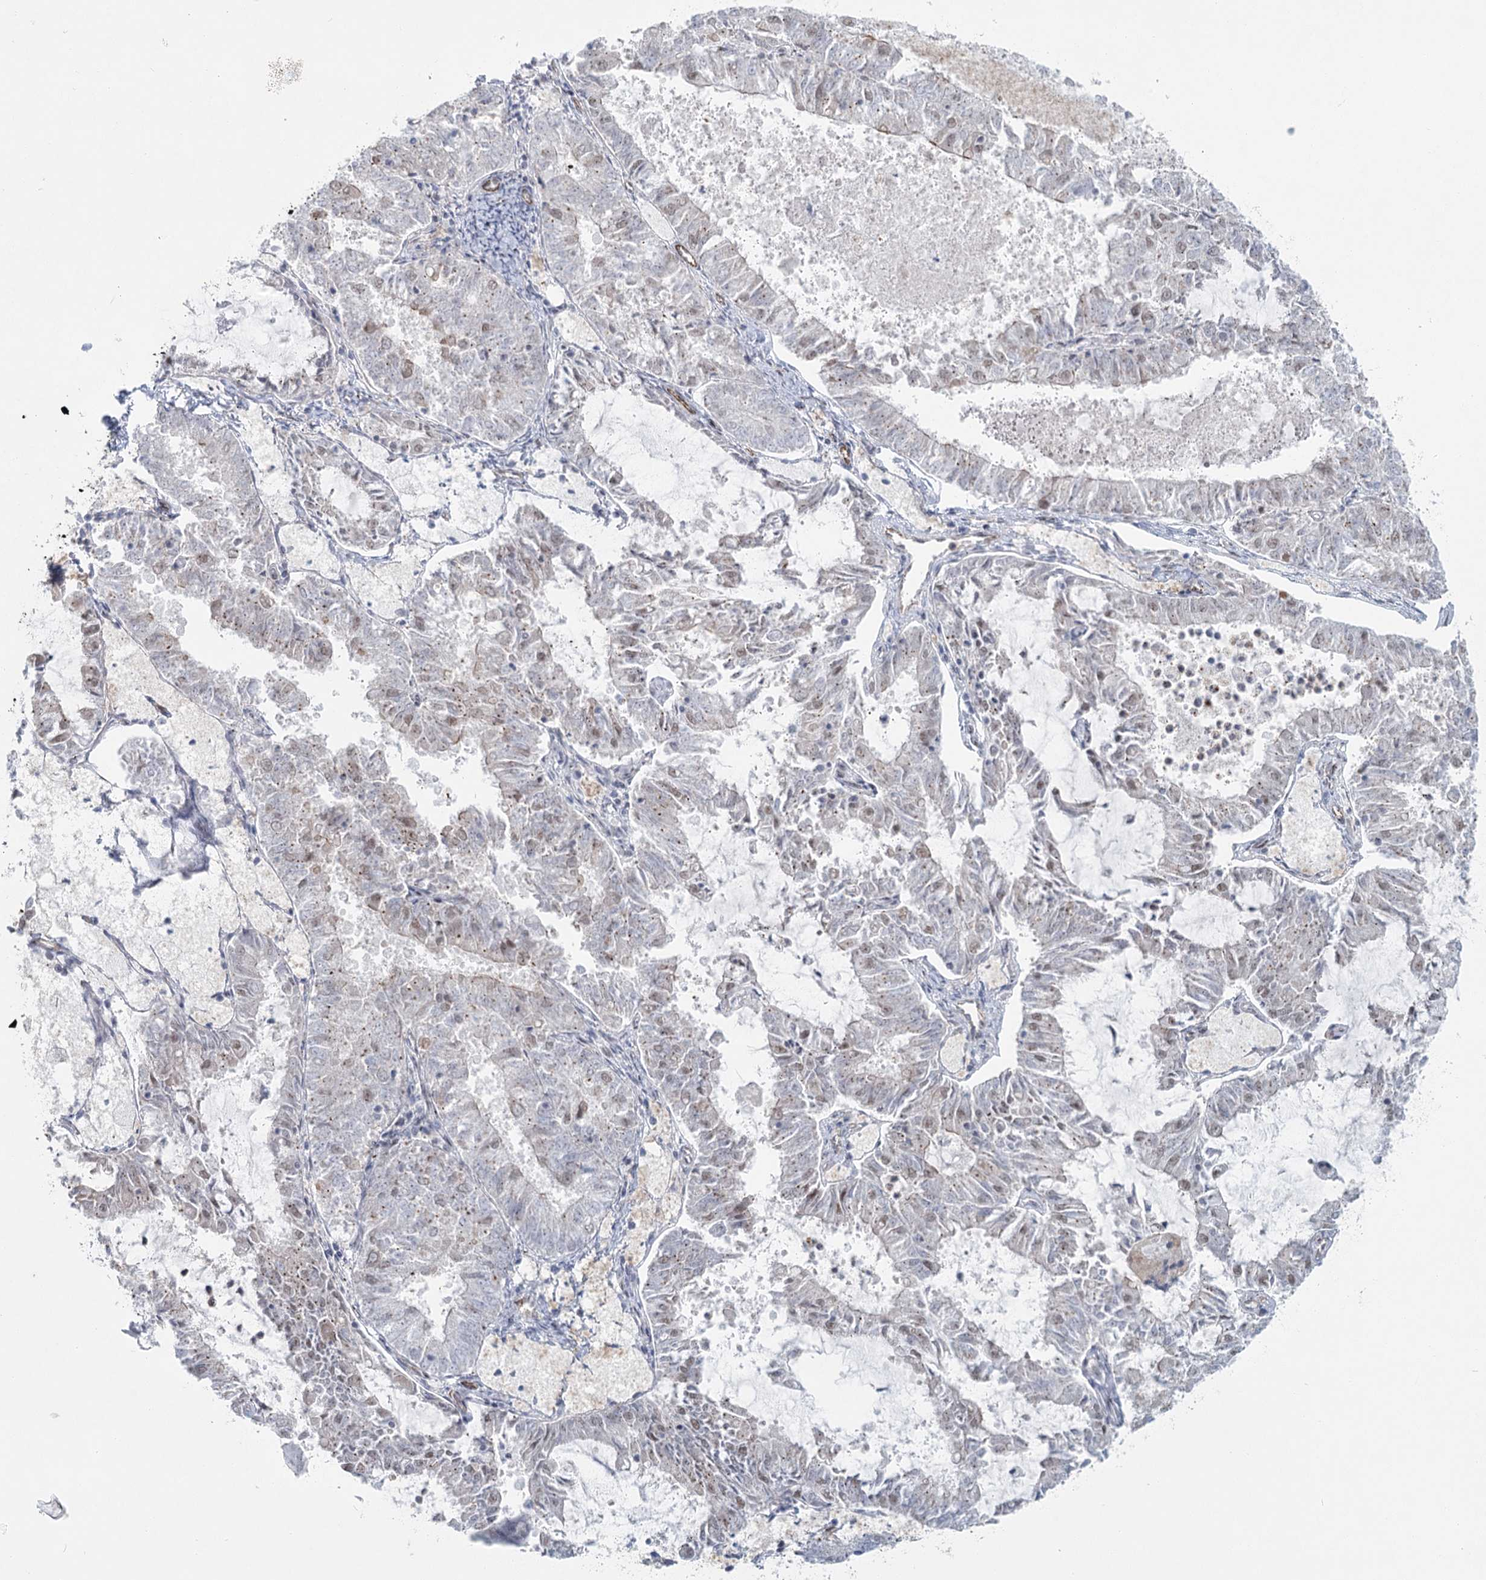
{"staining": {"intensity": "weak", "quantity": "<25%", "location": "nuclear"}, "tissue": "endometrial cancer", "cell_type": "Tumor cells", "image_type": "cancer", "snomed": [{"axis": "morphology", "description": "Adenocarcinoma, NOS"}, {"axis": "topography", "description": "Endometrium"}], "caption": "The histopathology image demonstrates no significant positivity in tumor cells of endometrial adenocarcinoma.", "gene": "ABHD8", "patient": {"sex": "female", "age": 57}}